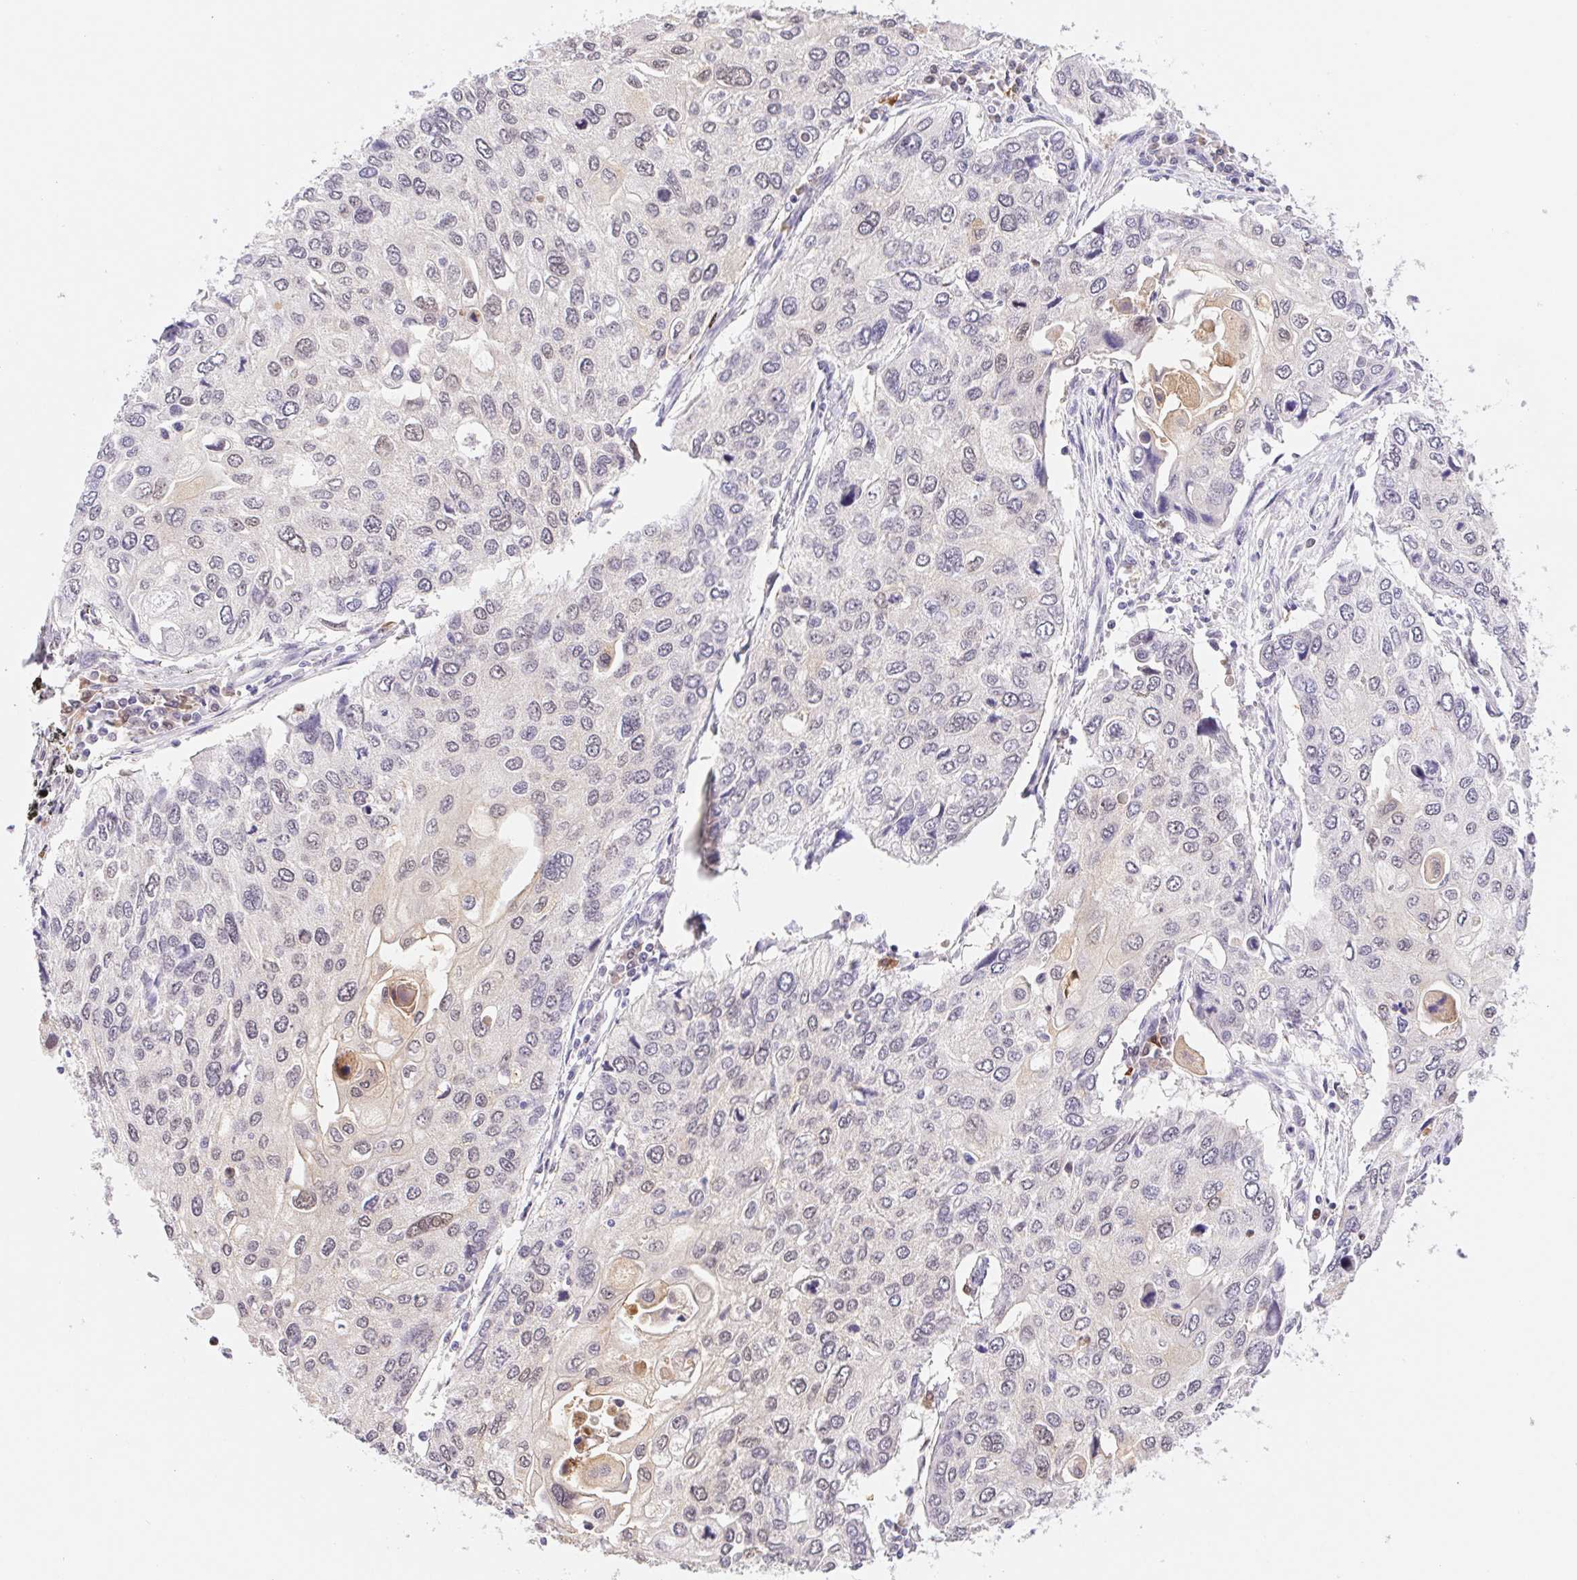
{"staining": {"intensity": "negative", "quantity": "none", "location": "none"}, "tissue": "lung cancer", "cell_type": "Tumor cells", "image_type": "cancer", "snomed": [{"axis": "morphology", "description": "Squamous cell carcinoma, NOS"}, {"axis": "morphology", "description": "Squamous cell carcinoma, metastatic, NOS"}, {"axis": "topography", "description": "Lung"}], "caption": "A high-resolution micrograph shows immunohistochemistry (IHC) staining of lung squamous cell carcinoma, which demonstrates no significant positivity in tumor cells.", "gene": "L3MBTL4", "patient": {"sex": "male", "age": 63}}